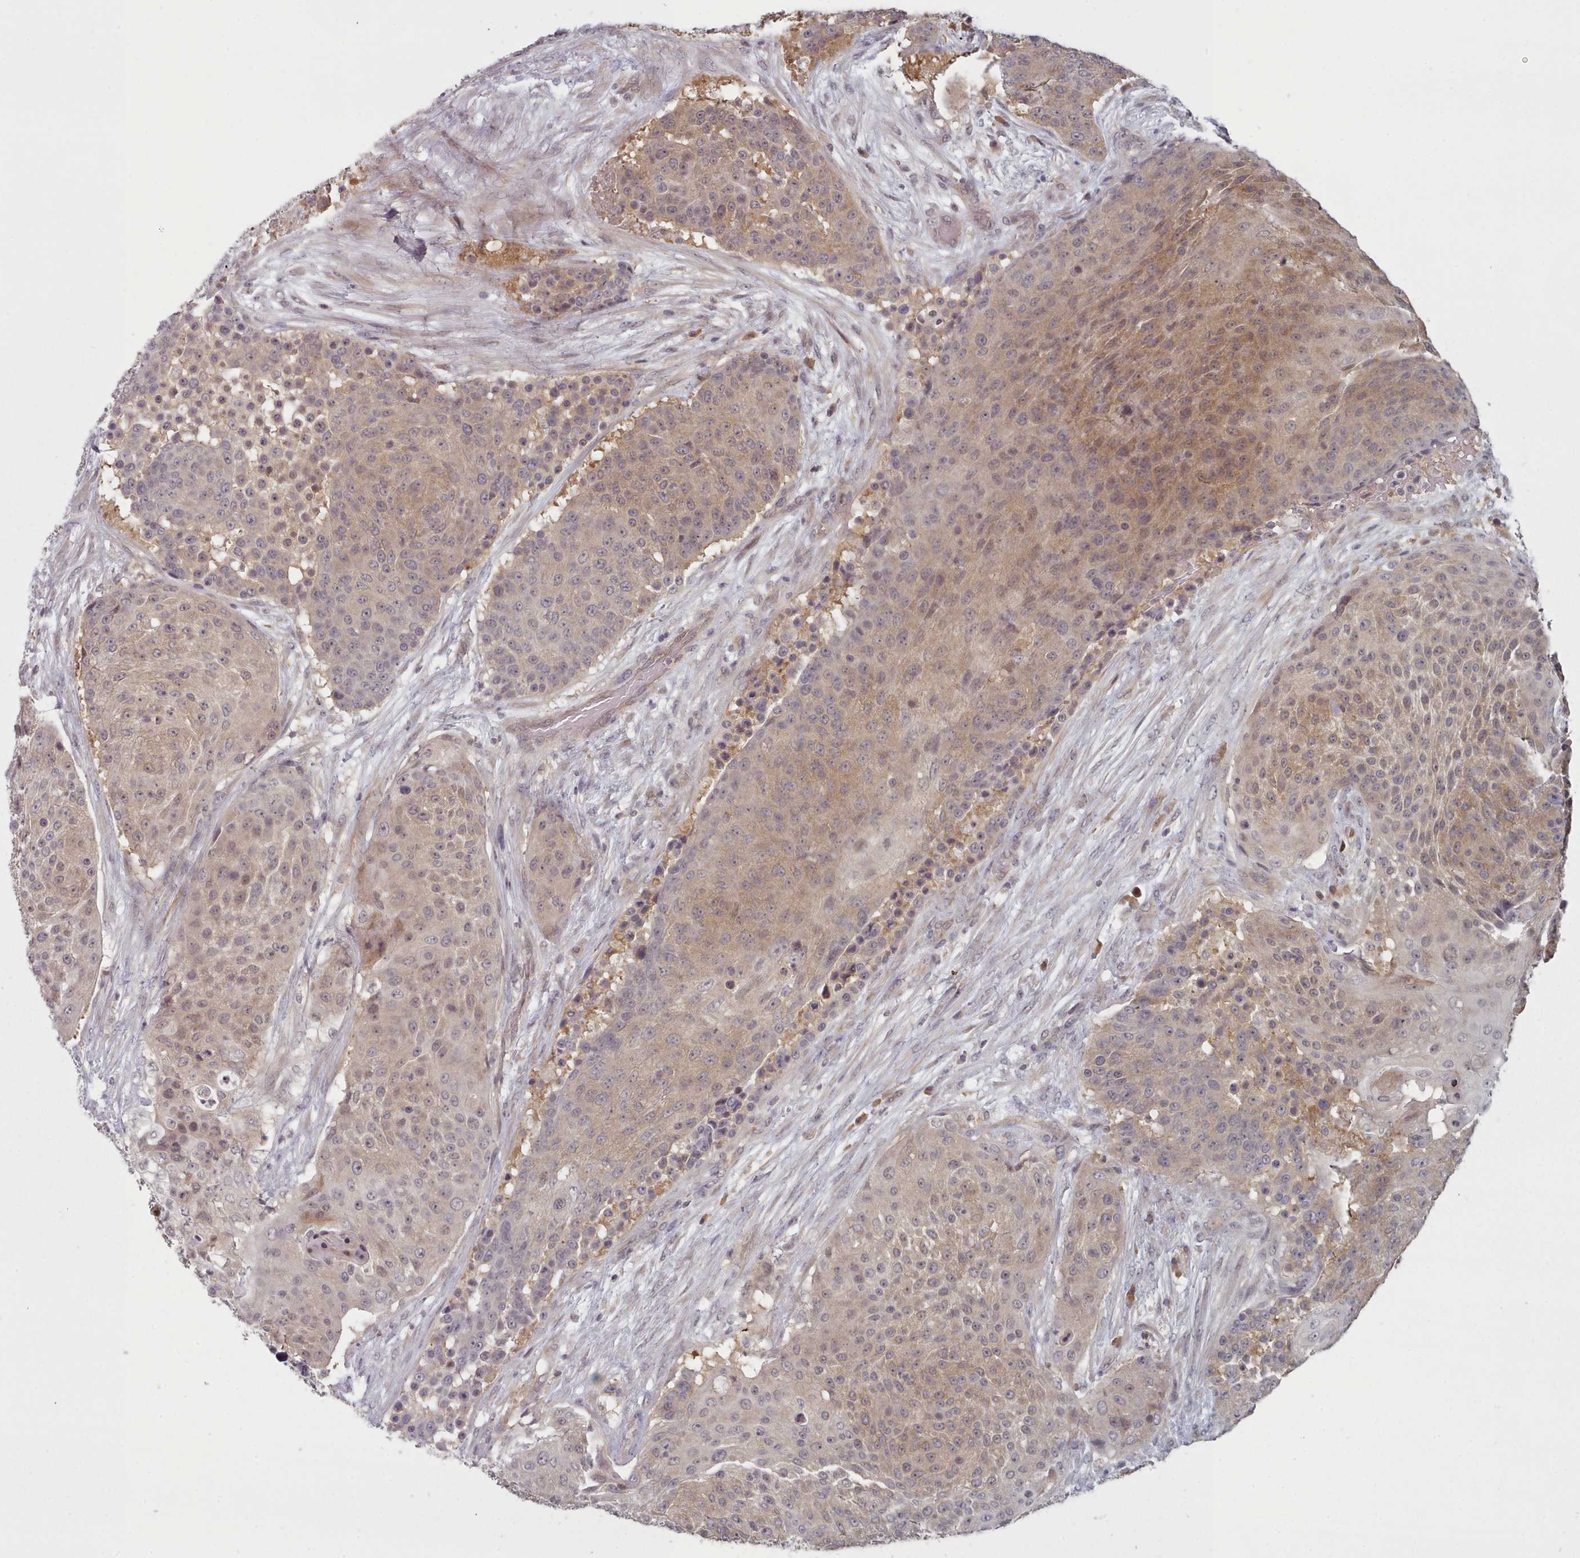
{"staining": {"intensity": "moderate", "quantity": "25%-75%", "location": "cytoplasmic/membranous"}, "tissue": "urothelial cancer", "cell_type": "Tumor cells", "image_type": "cancer", "snomed": [{"axis": "morphology", "description": "Urothelial carcinoma, High grade"}, {"axis": "topography", "description": "Urinary bladder"}], "caption": "Protein expression analysis of high-grade urothelial carcinoma shows moderate cytoplasmic/membranous positivity in approximately 25%-75% of tumor cells.", "gene": "HYAL3", "patient": {"sex": "female", "age": 63}}